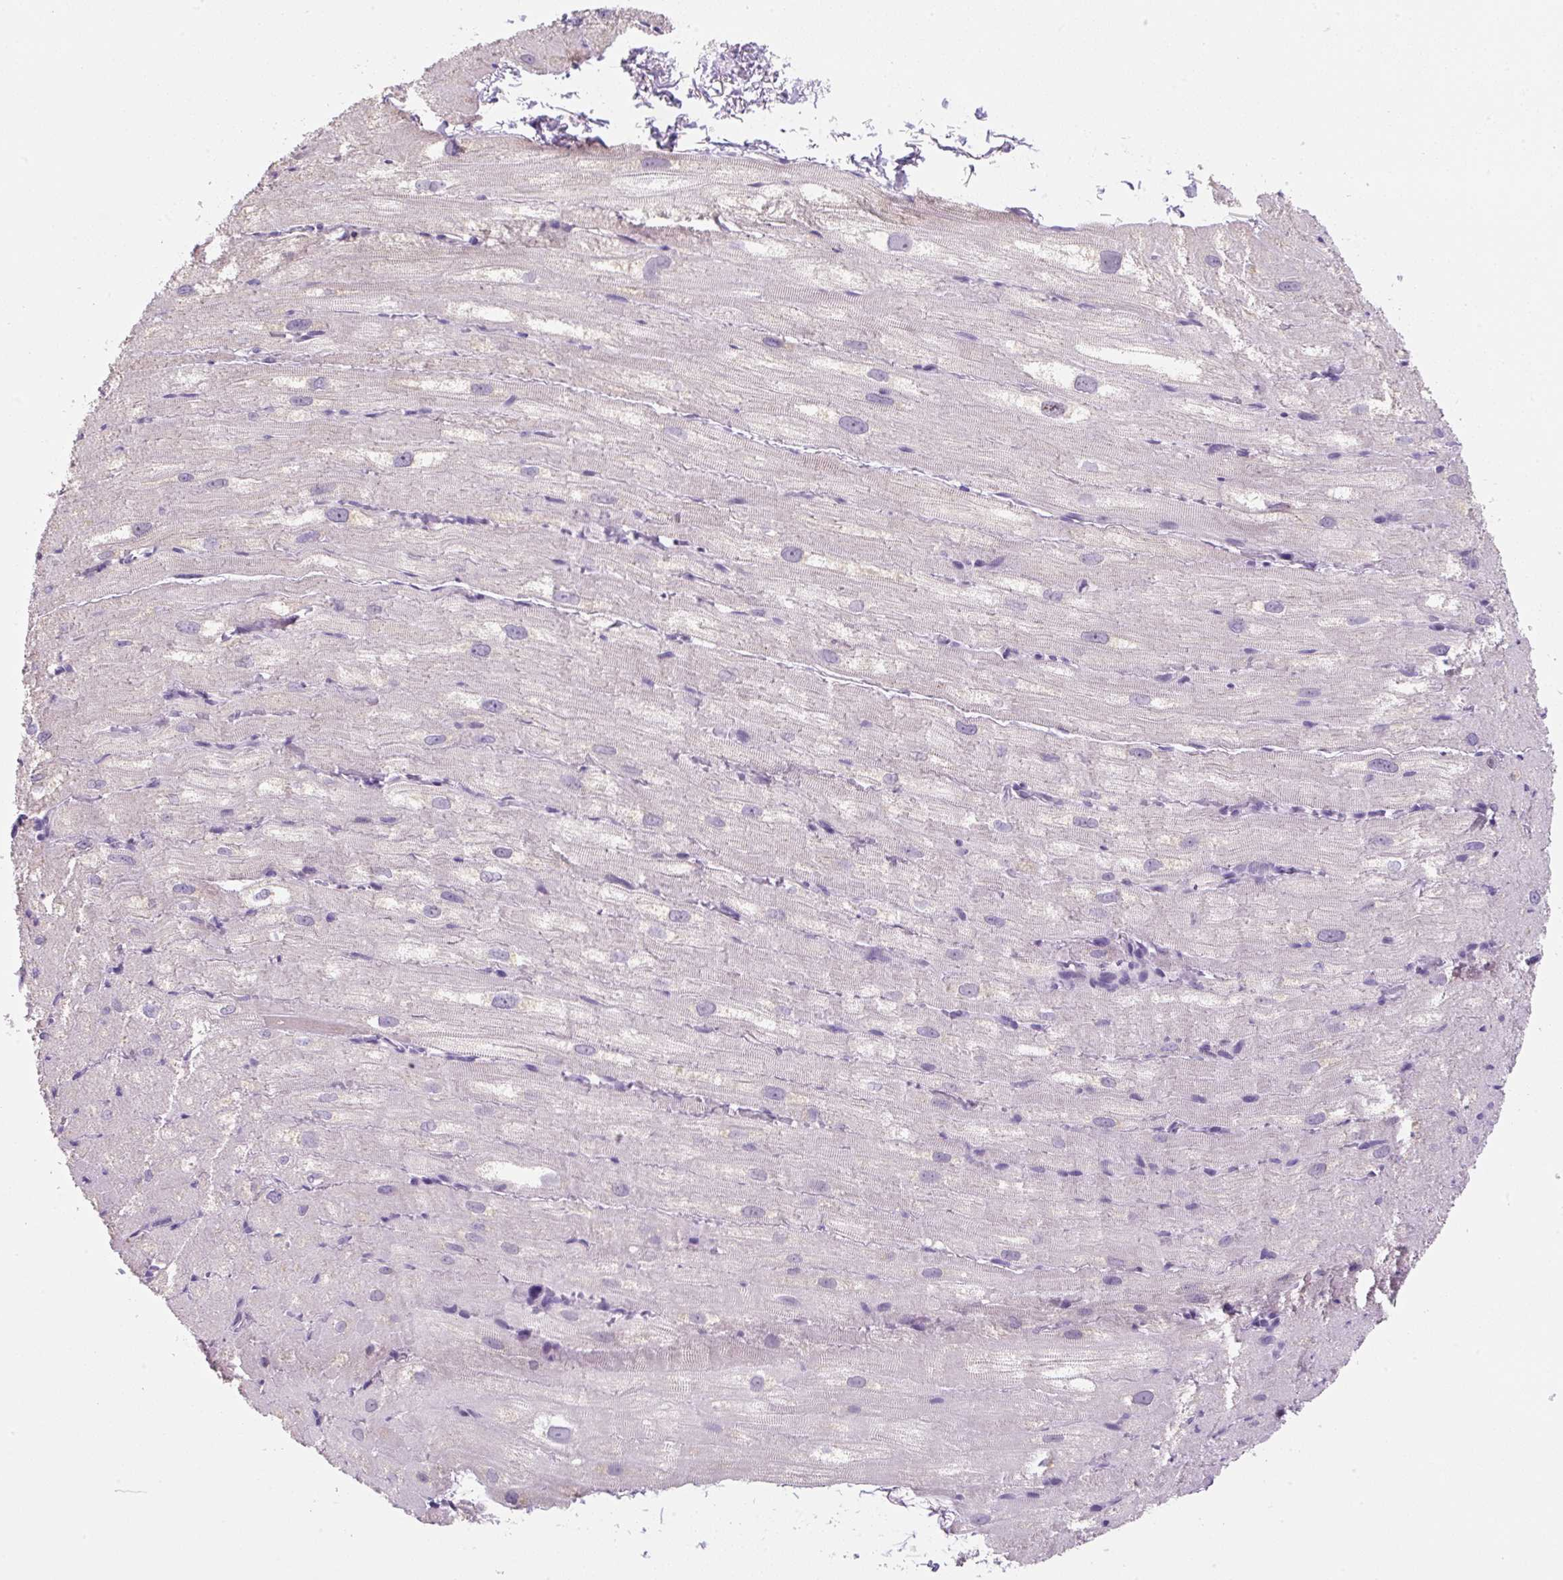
{"staining": {"intensity": "negative", "quantity": "none", "location": "none"}, "tissue": "heart muscle", "cell_type": "Cardiomyocytes", "image_type": "normal", "snomed": [{"axis": "morphology", "description": "Normal tissue, NOS"}, {"axis": "topography", "description": "Heart"}], "caption": "Human heart muscle stained for a protein using IHC shows no expression in cardiomyocytes.", "gene": "FZD5", "patient": {"sex": "male", "age": 62}}